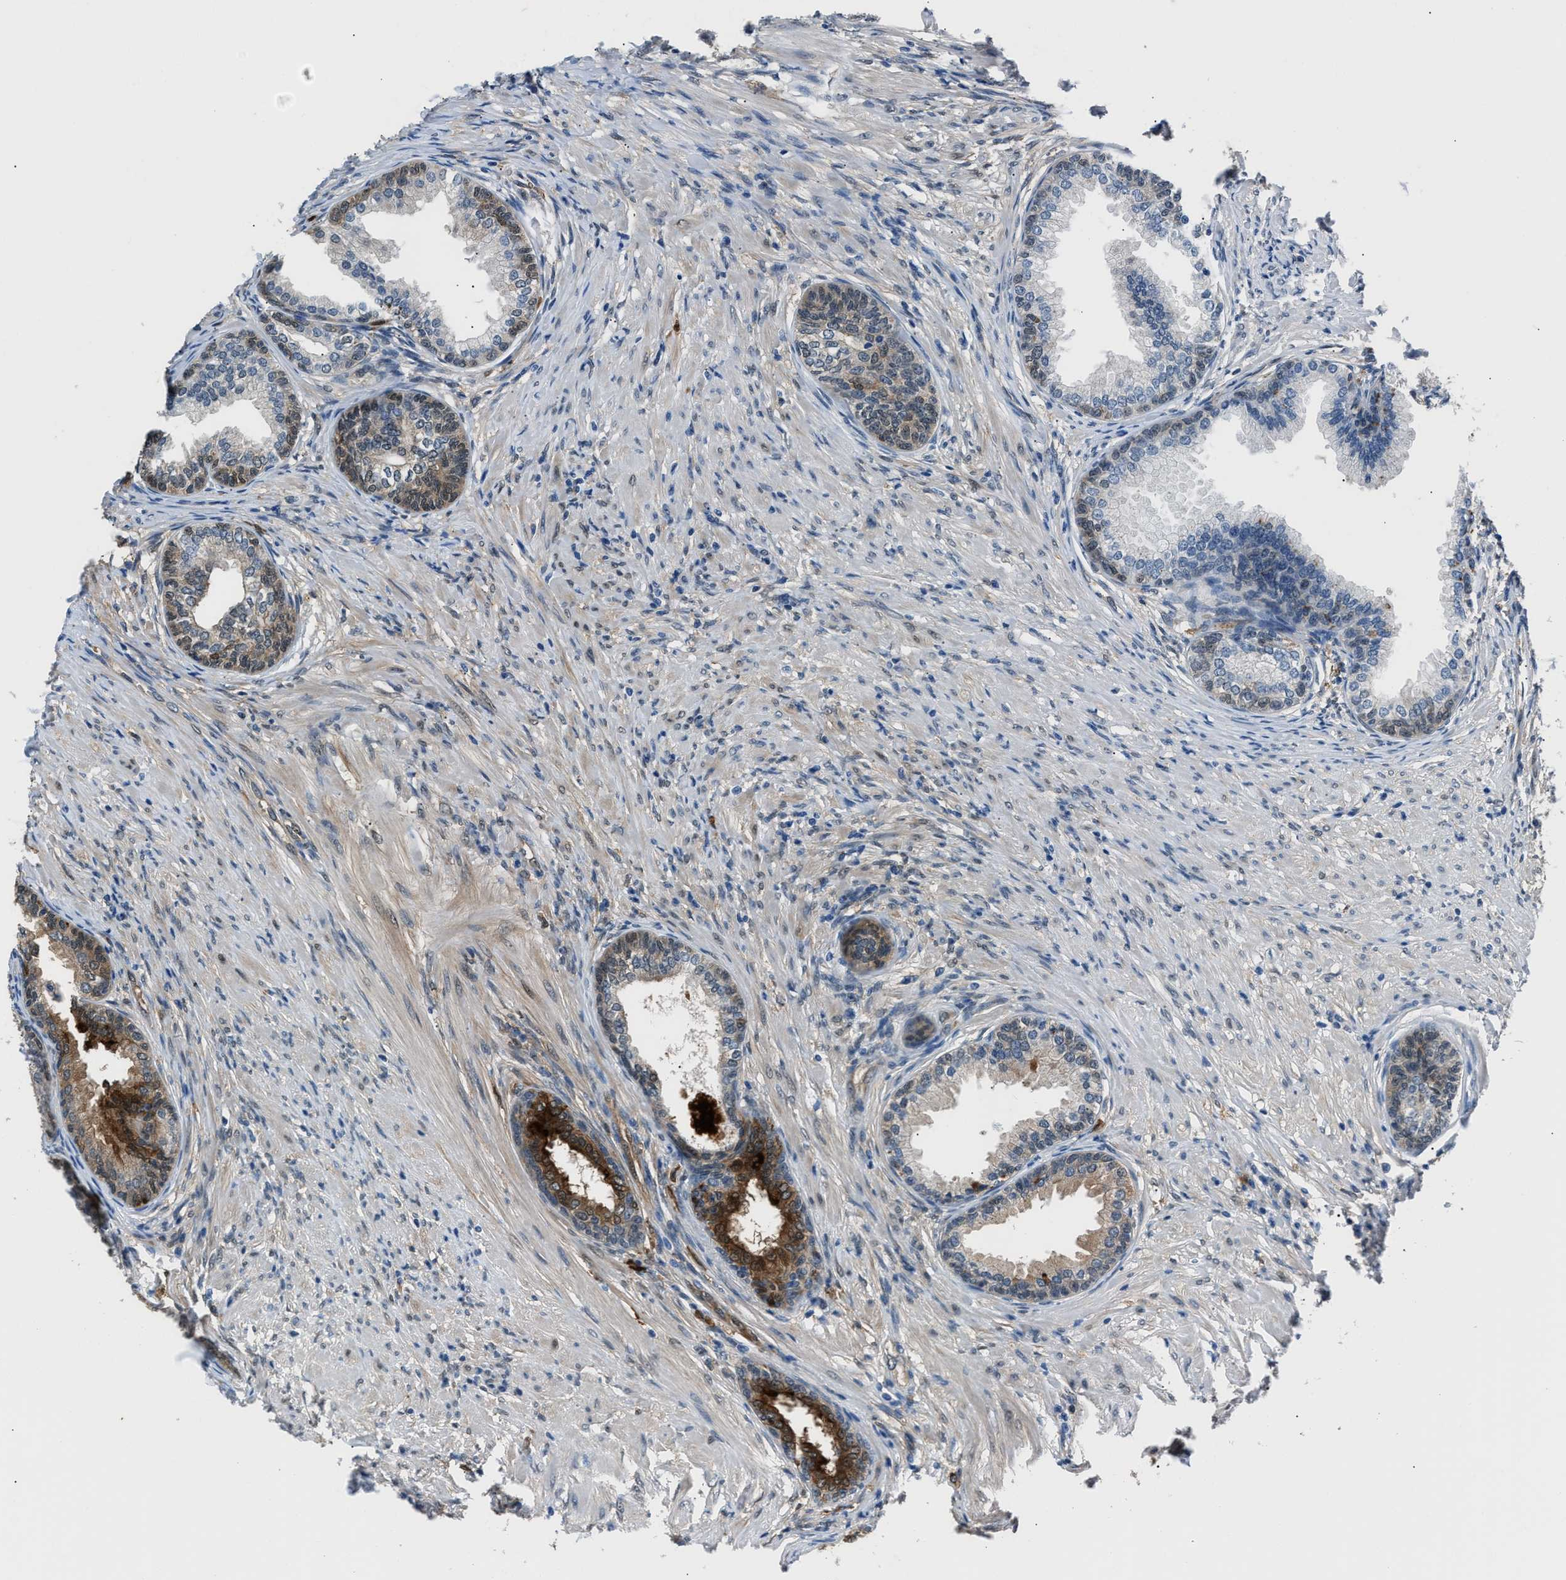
{"staining": {"intensity": "moderate", "quantity": "25%-75%", "location": "cytoplasmic/membranous"}, "tissue": "prostate", "cell_type": "Glandular cells", "image_type": "normal", "snomed": [{"axis": "morphology", "description": "Normal tissue, NOS"}, {"axis": "topography", "description": "Prostate"}], "caption": "Immunohistochemical staining of unremarkable prostate shows moderate cytoplasmic/membranous protein staining in about 25%-75% of glandular cells. Immunohistochemistry stains the protein in brown and the nuclei are stained blue.", "gene": "PPA1", "patient": {"sex": "male", "age": 76}}